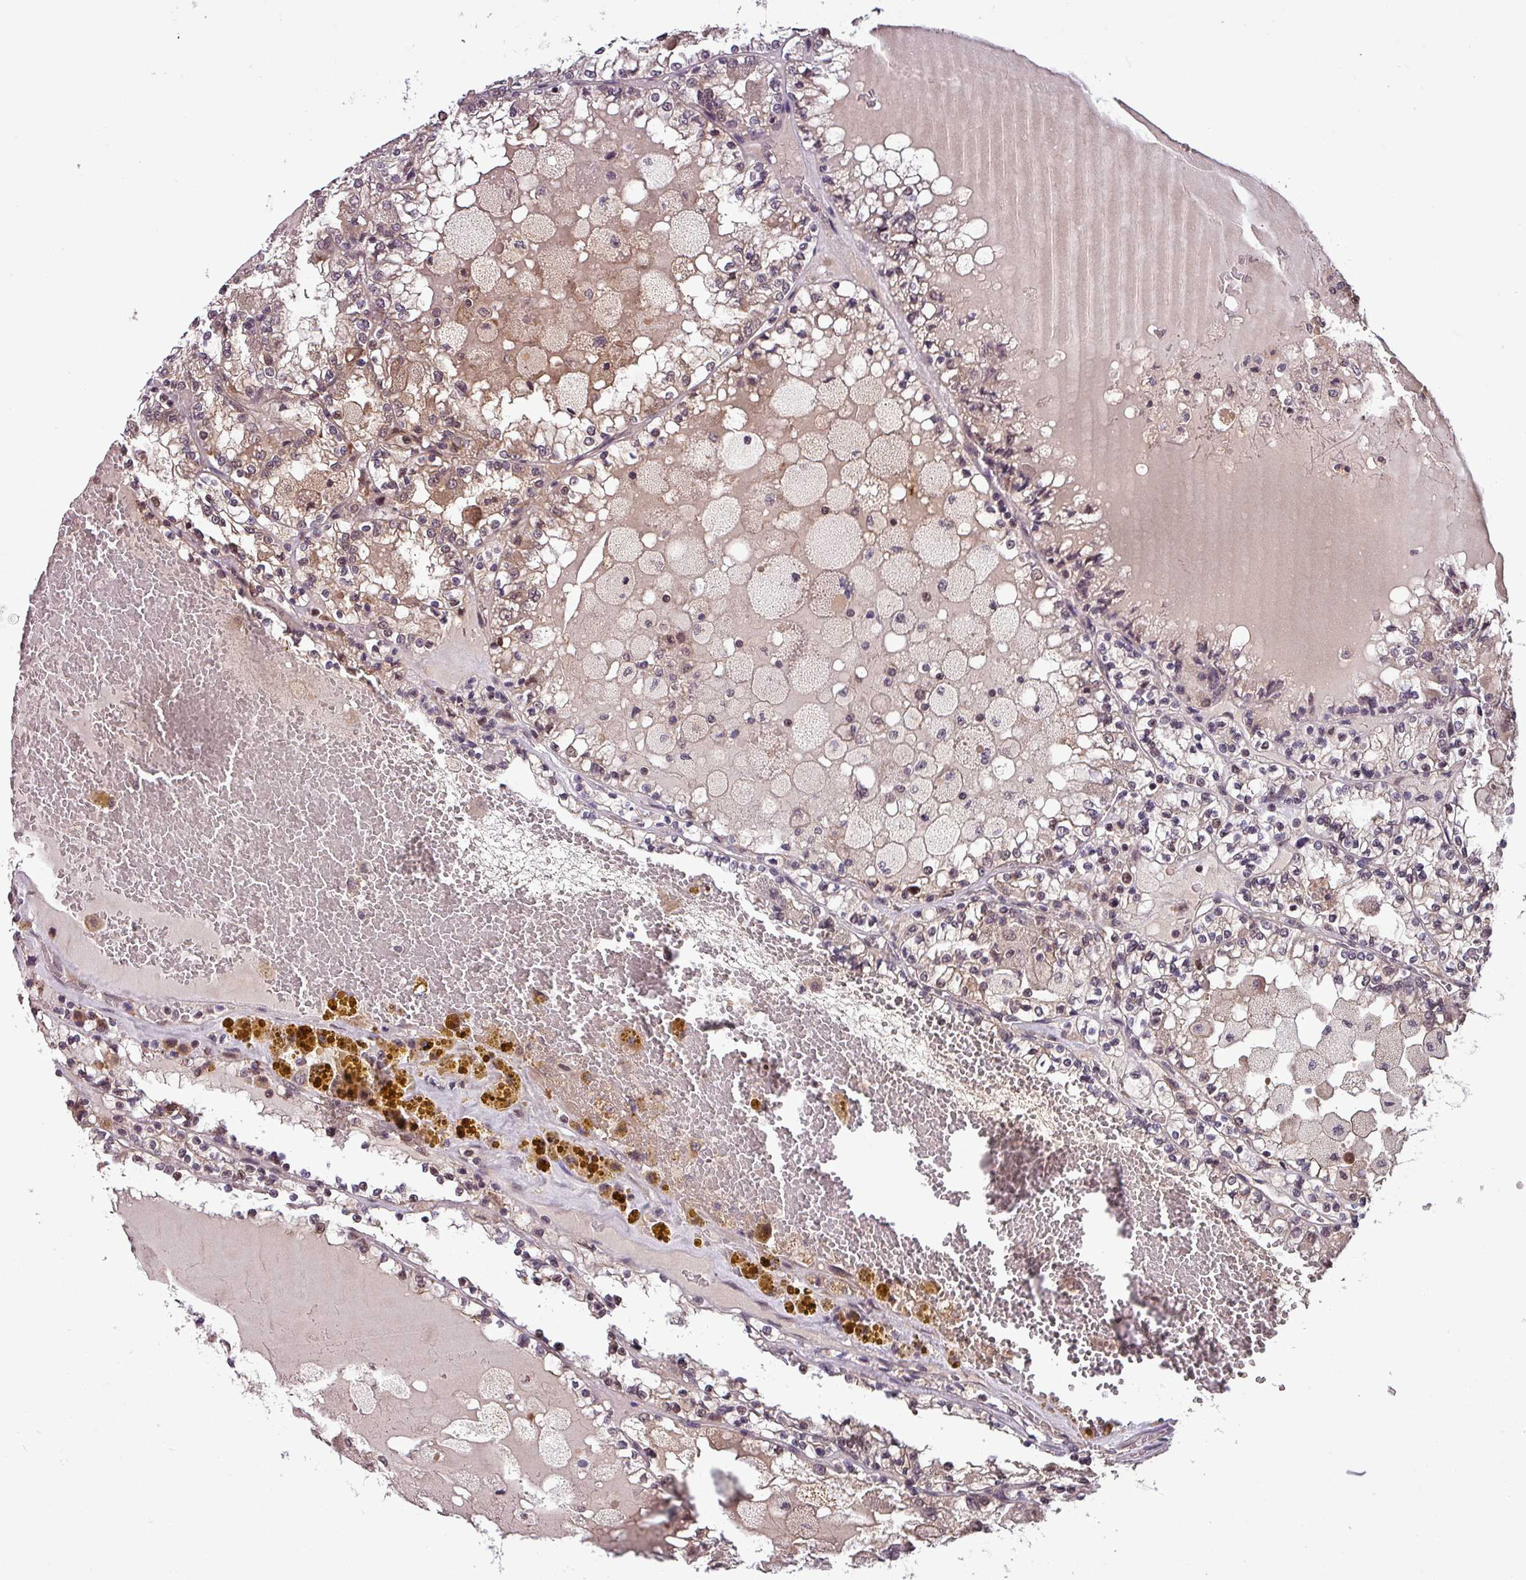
{"staining": {"intensity": "weak", "quantity": "<25%", "location": "nuclear"}, "tissue": "renal cancer", "cell_type": "Tumor cells", "image_type": "cancer", "snomed": [{"axis": "morphology", "description": "Adenocarcinoma, NOS"}, {"axis": "topography", "description": "Kidney"}], "caption": "This is an immunohistochemistry (IHC) photomicrograph of renal adenocarcinoma. There is no expression in tumor cells.", "gene": "NOB1", "patient": {"sex": "female", "age": 56}}